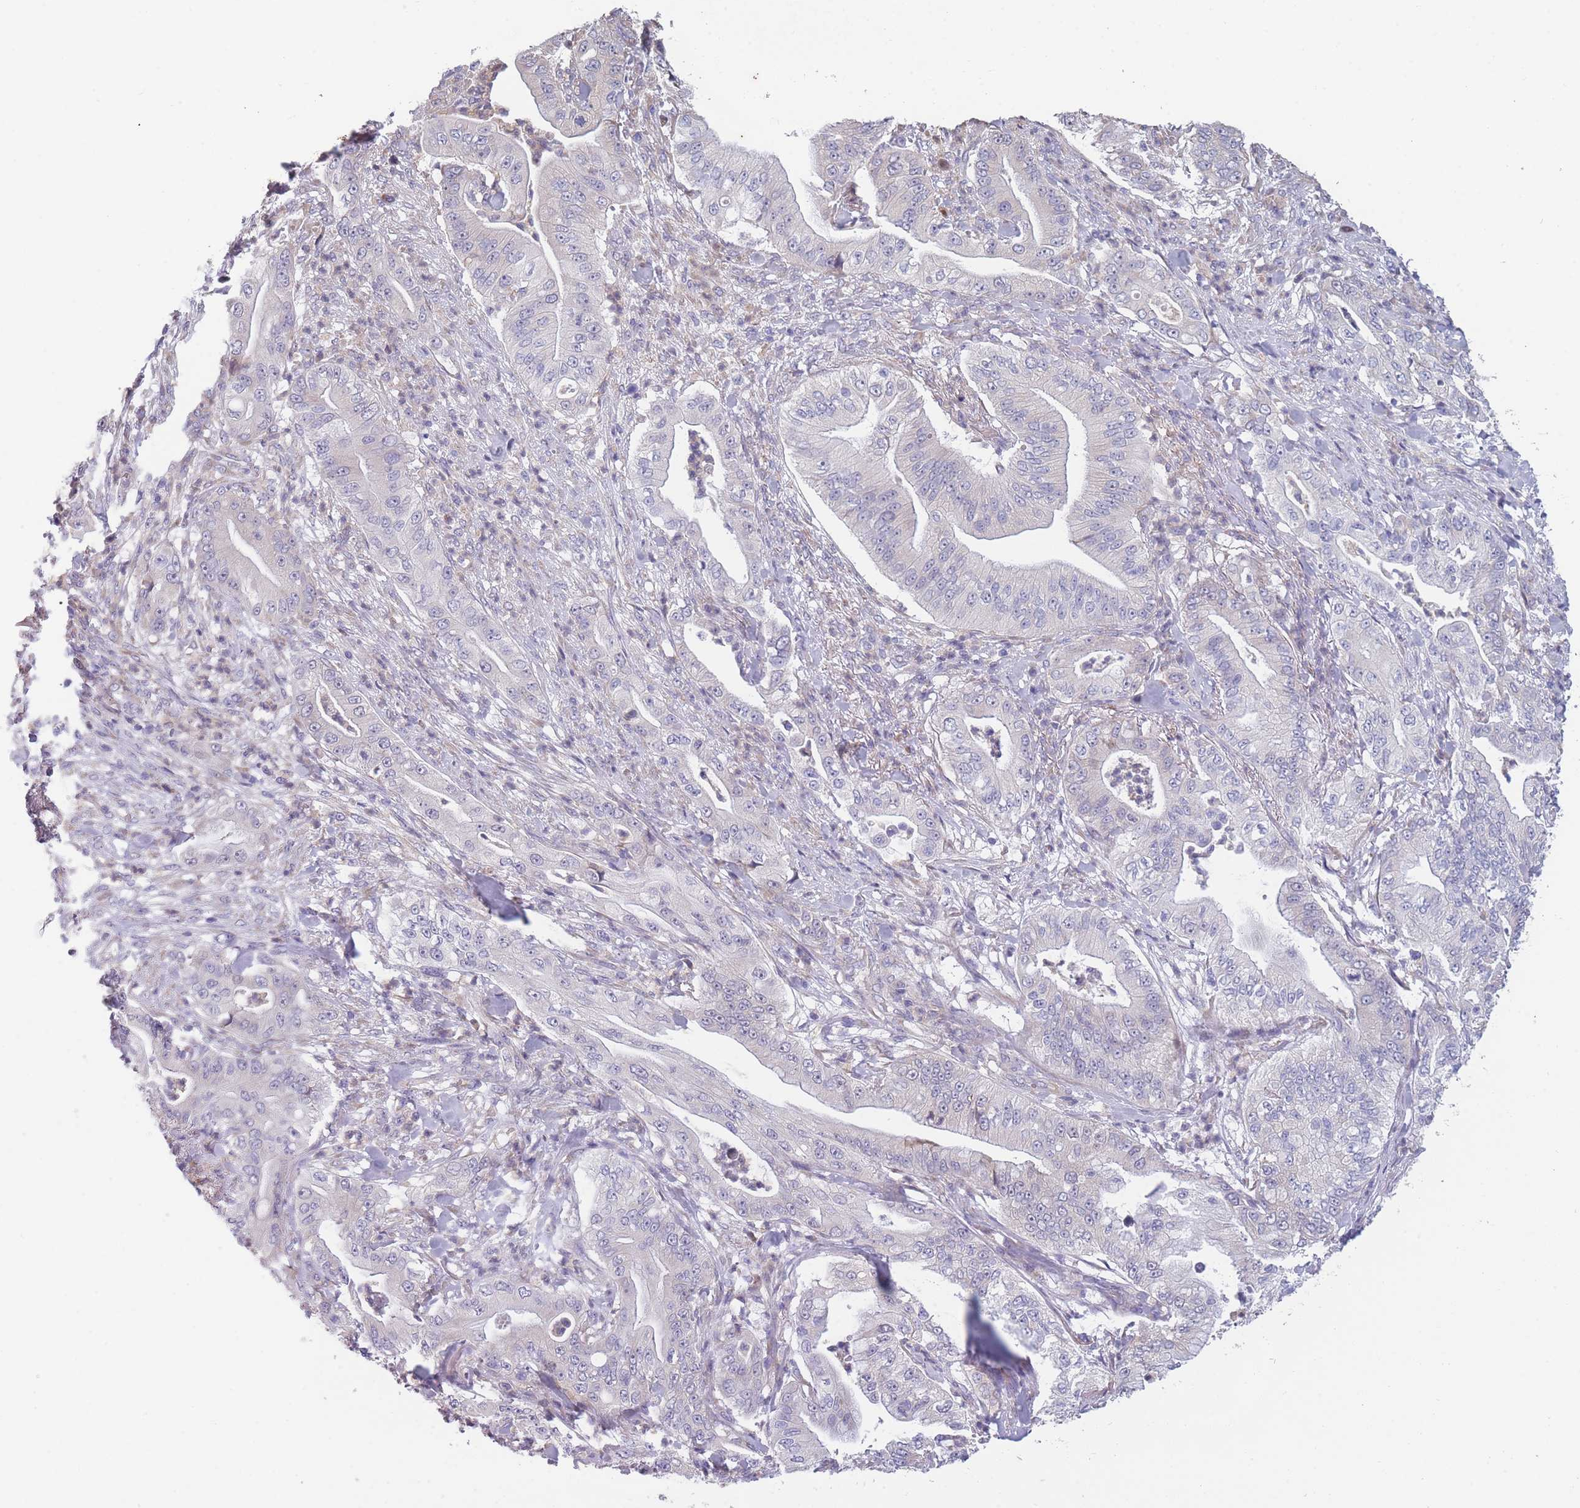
{"staining": {"intensity": "weak", "quantity": "<25%", "location": "cytoplasmic/membranous"}, "tissue": "pancreatic cancer", "cell_type": "Tumor cells", "image_type": "cancer", "snomed": [{"axis": "morphology", "description": "Adenocarcinoma, NOS"}, {"axis": "topography", "description": "Pancreas"}], "caption": "A high-resolution micrograph shows IHC staining of pancreatic cancer, which exhibits no significant positivity in tumor cells.", "gene": "NDUFAF6", "patient": {"sex": "male", "age": 71}}